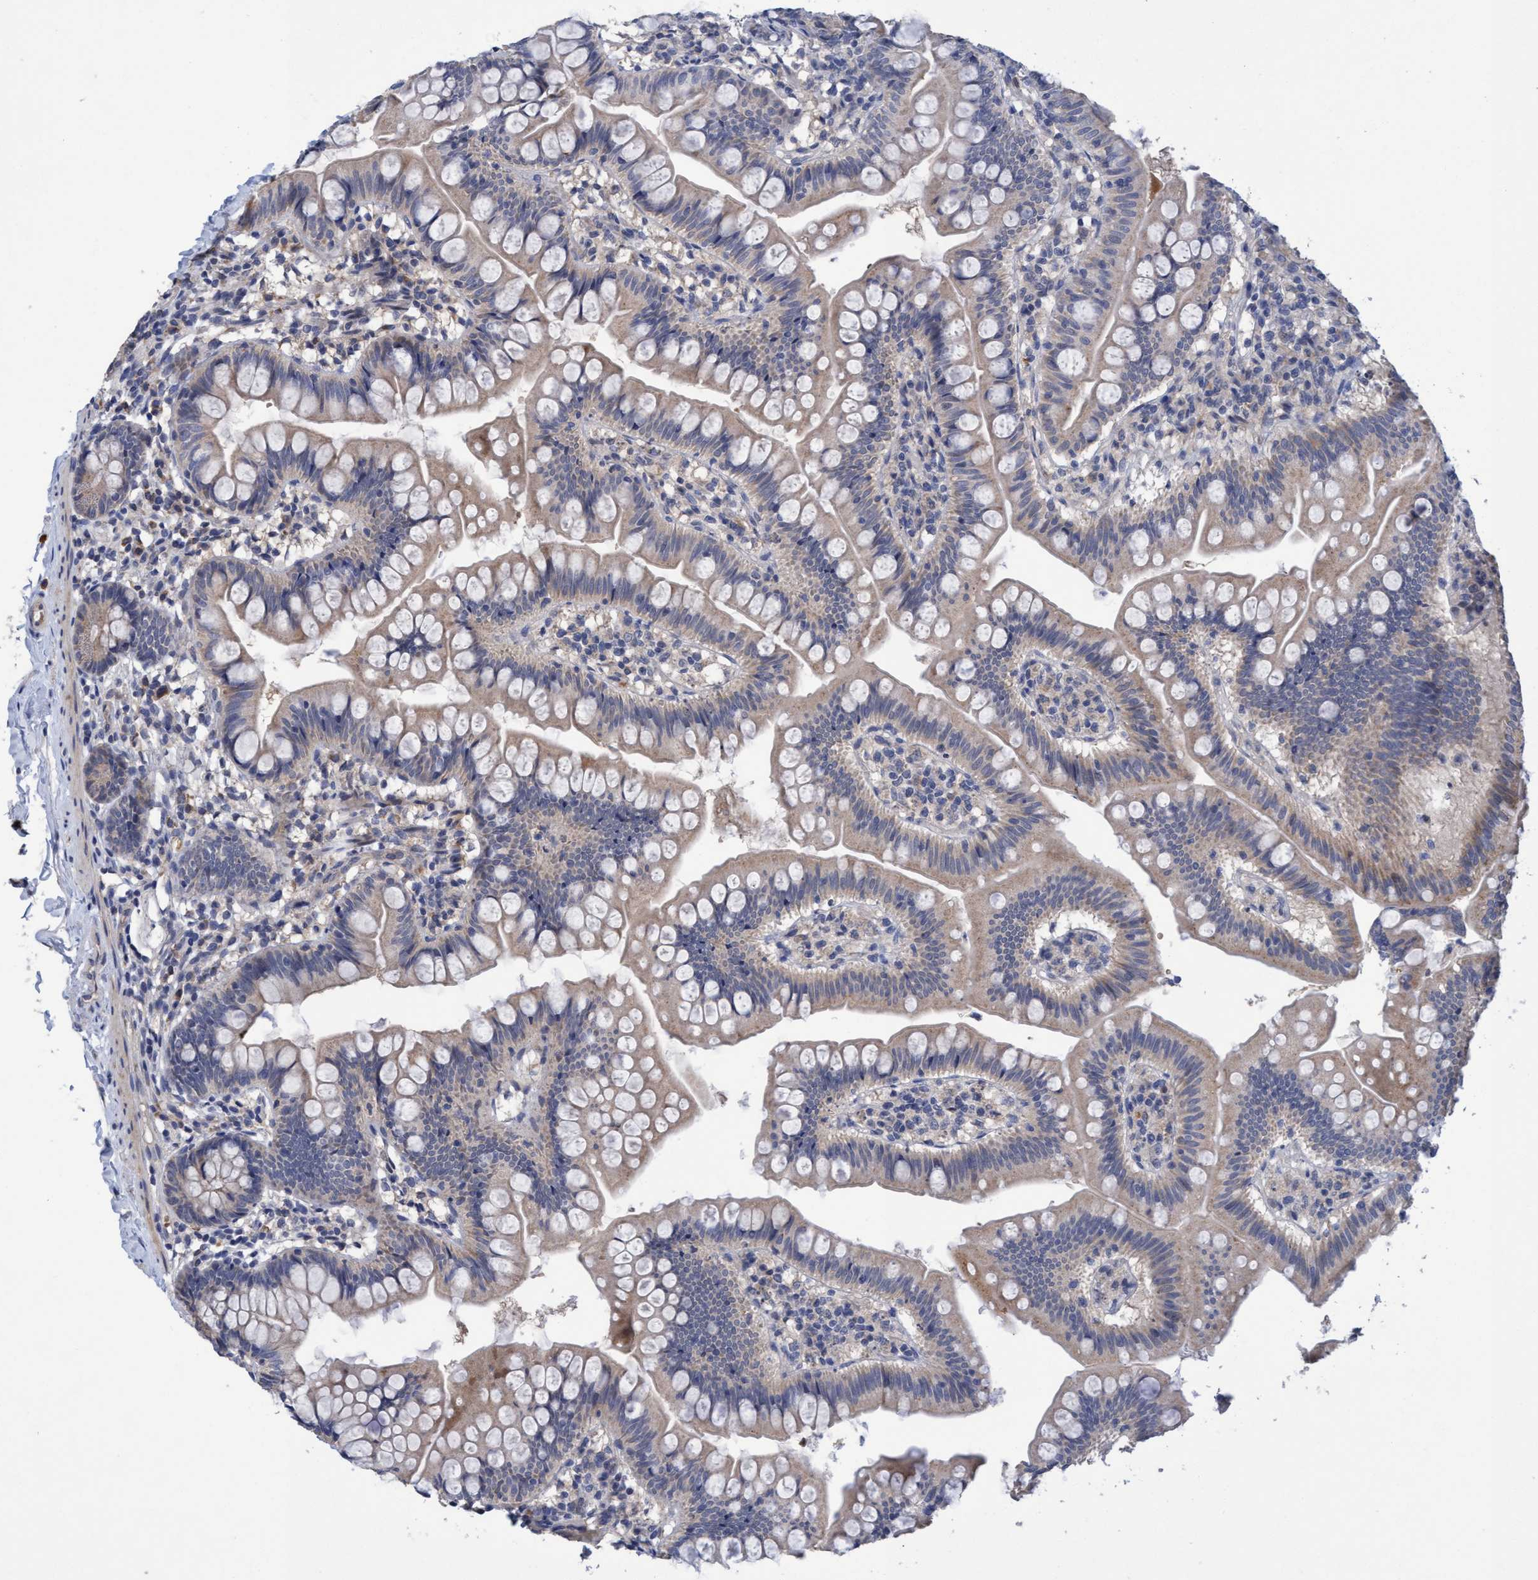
{"staining": {"intensity": "weak", "quantity": ">75%", "location": "cytoplasmic/membranous"}, "tissue": "small intestine", "cell_type": "Glandular cells", "image_type": "normal", "snomed": [{"axis": "morphology", "description": "Normal tissue, NOS"}, {"axis": "topography", "description": "Small intestine"}], "caption": "Immunohistochemistry (IHC) of normal human small intestine exhibits low levels of weak cytoplasmic/membranous expression in about >75% of glandular cells. (DAB (3,3'-diaminobenzidine) IHC, brown staining for protein, blue staining for nuclei).", "gene": "SEMA4D", "patient": {"sex": "male", "age": 7}}